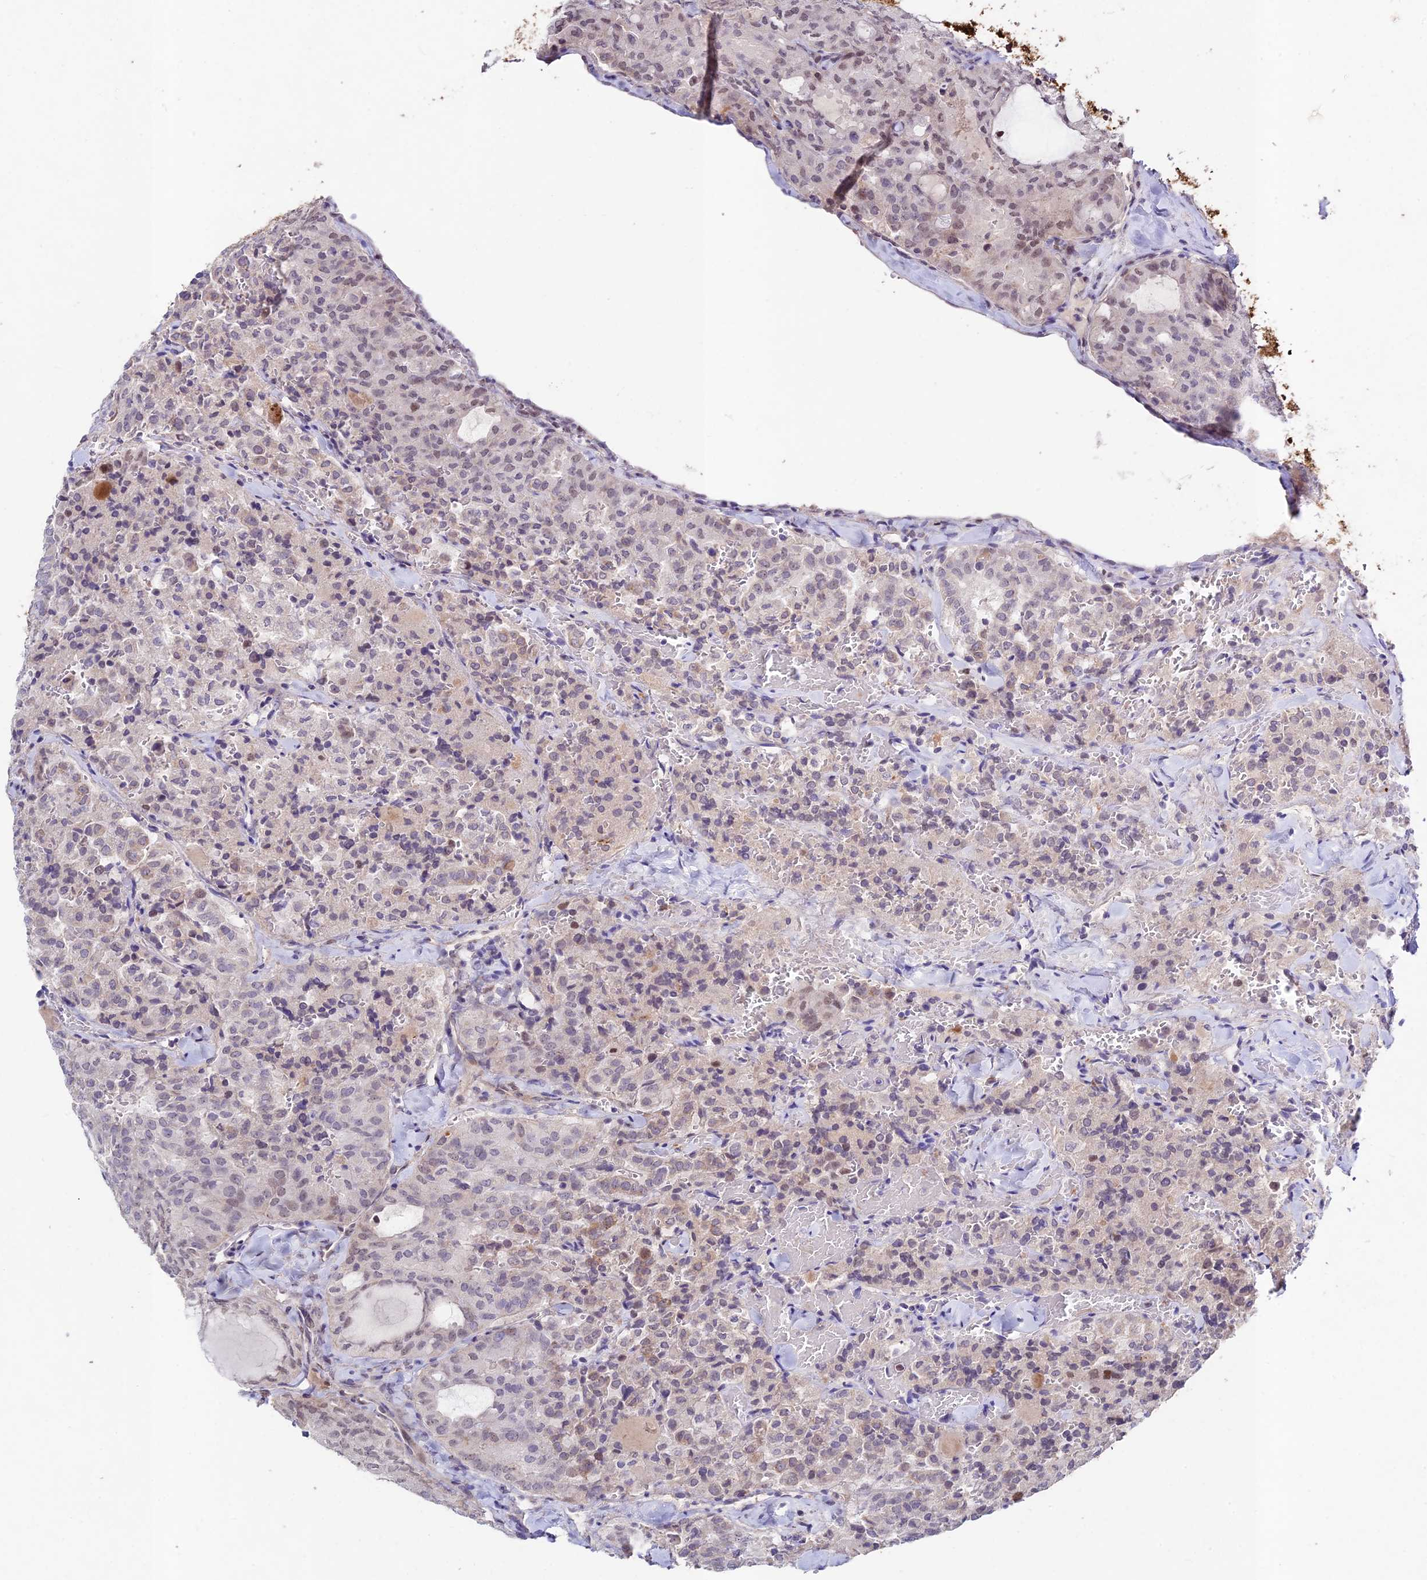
{"staining": {"intensity": "weak", "quantity": "<25%", "location": "nuclear"}, "tissue": "thyroid cancer", "cell_type": "Tumor cells", "image_type": "cancer", "snomed": [{"axis": "morphology", "description": "Follicular adenoma carcinoma, NOS"}, {"axis": "topography", "description": "Thyroid gland"}], "caption": "IHC of follicular adenoma carcinoma (thyroid) reveals no expression in tumor cells.", "gene": "RAVER1", "patient": {"sex": "male", "age": 75}}